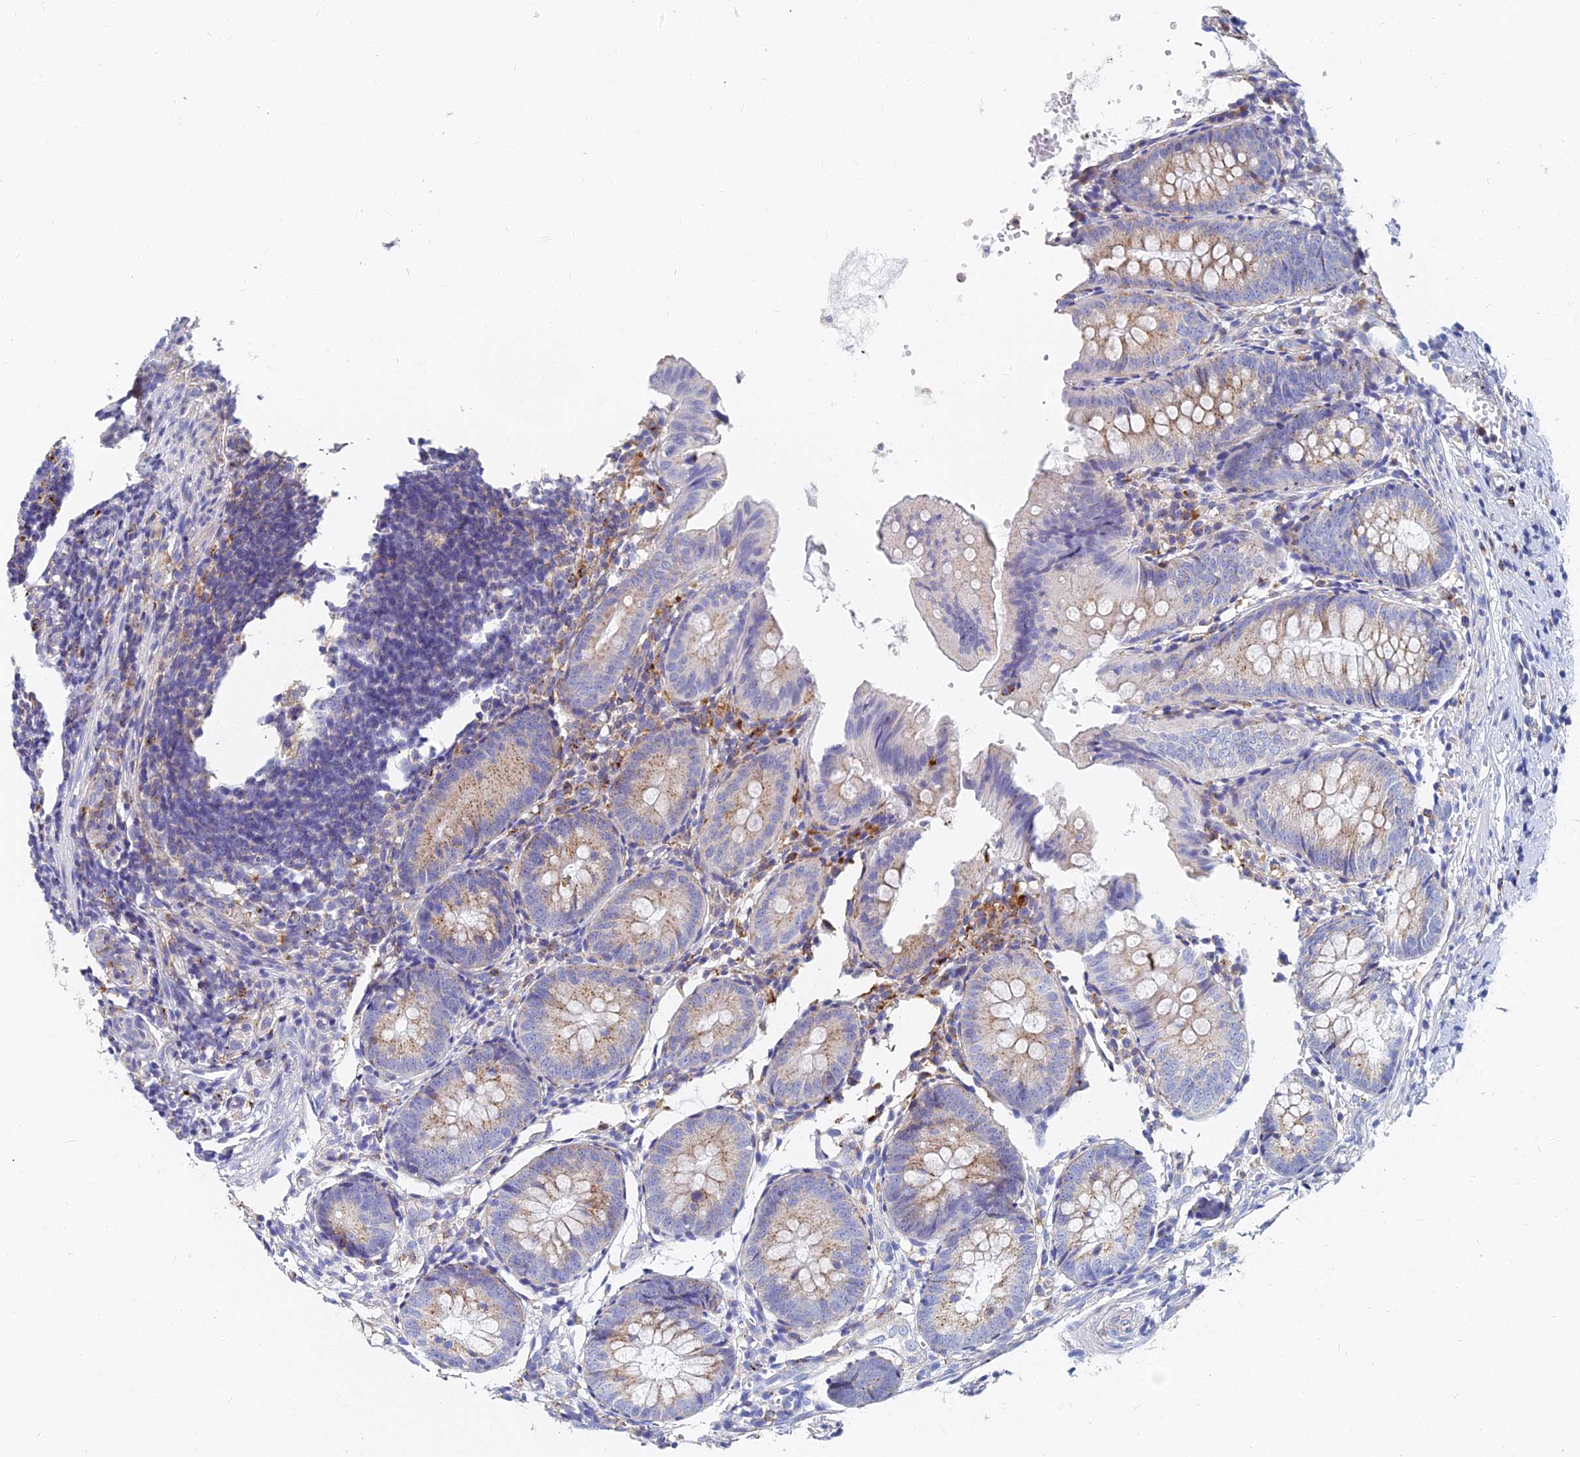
{"staining": {"intensity": "moderate", "quantity": ">75%", "location": "cytoplasmic/membranous"}, "tissue": "appendix", "cell_type": "Glandular cells", "image_type": "normal", "snomed": [{"axis": "morphology", "description": "Normal tissue, NOS"}, {"axis": "topography", "description": "Appendix"}], "caption": "Immunohistochemistry (DAB (3,3'-diaminobenzidine)) staining of benign human appendix reveals moderate cytoplasmic/membranous protein expression in approximately >75% of glandular cells.", "gene": "SPNS1", "patient": {"sex": "male", "age": 1}}